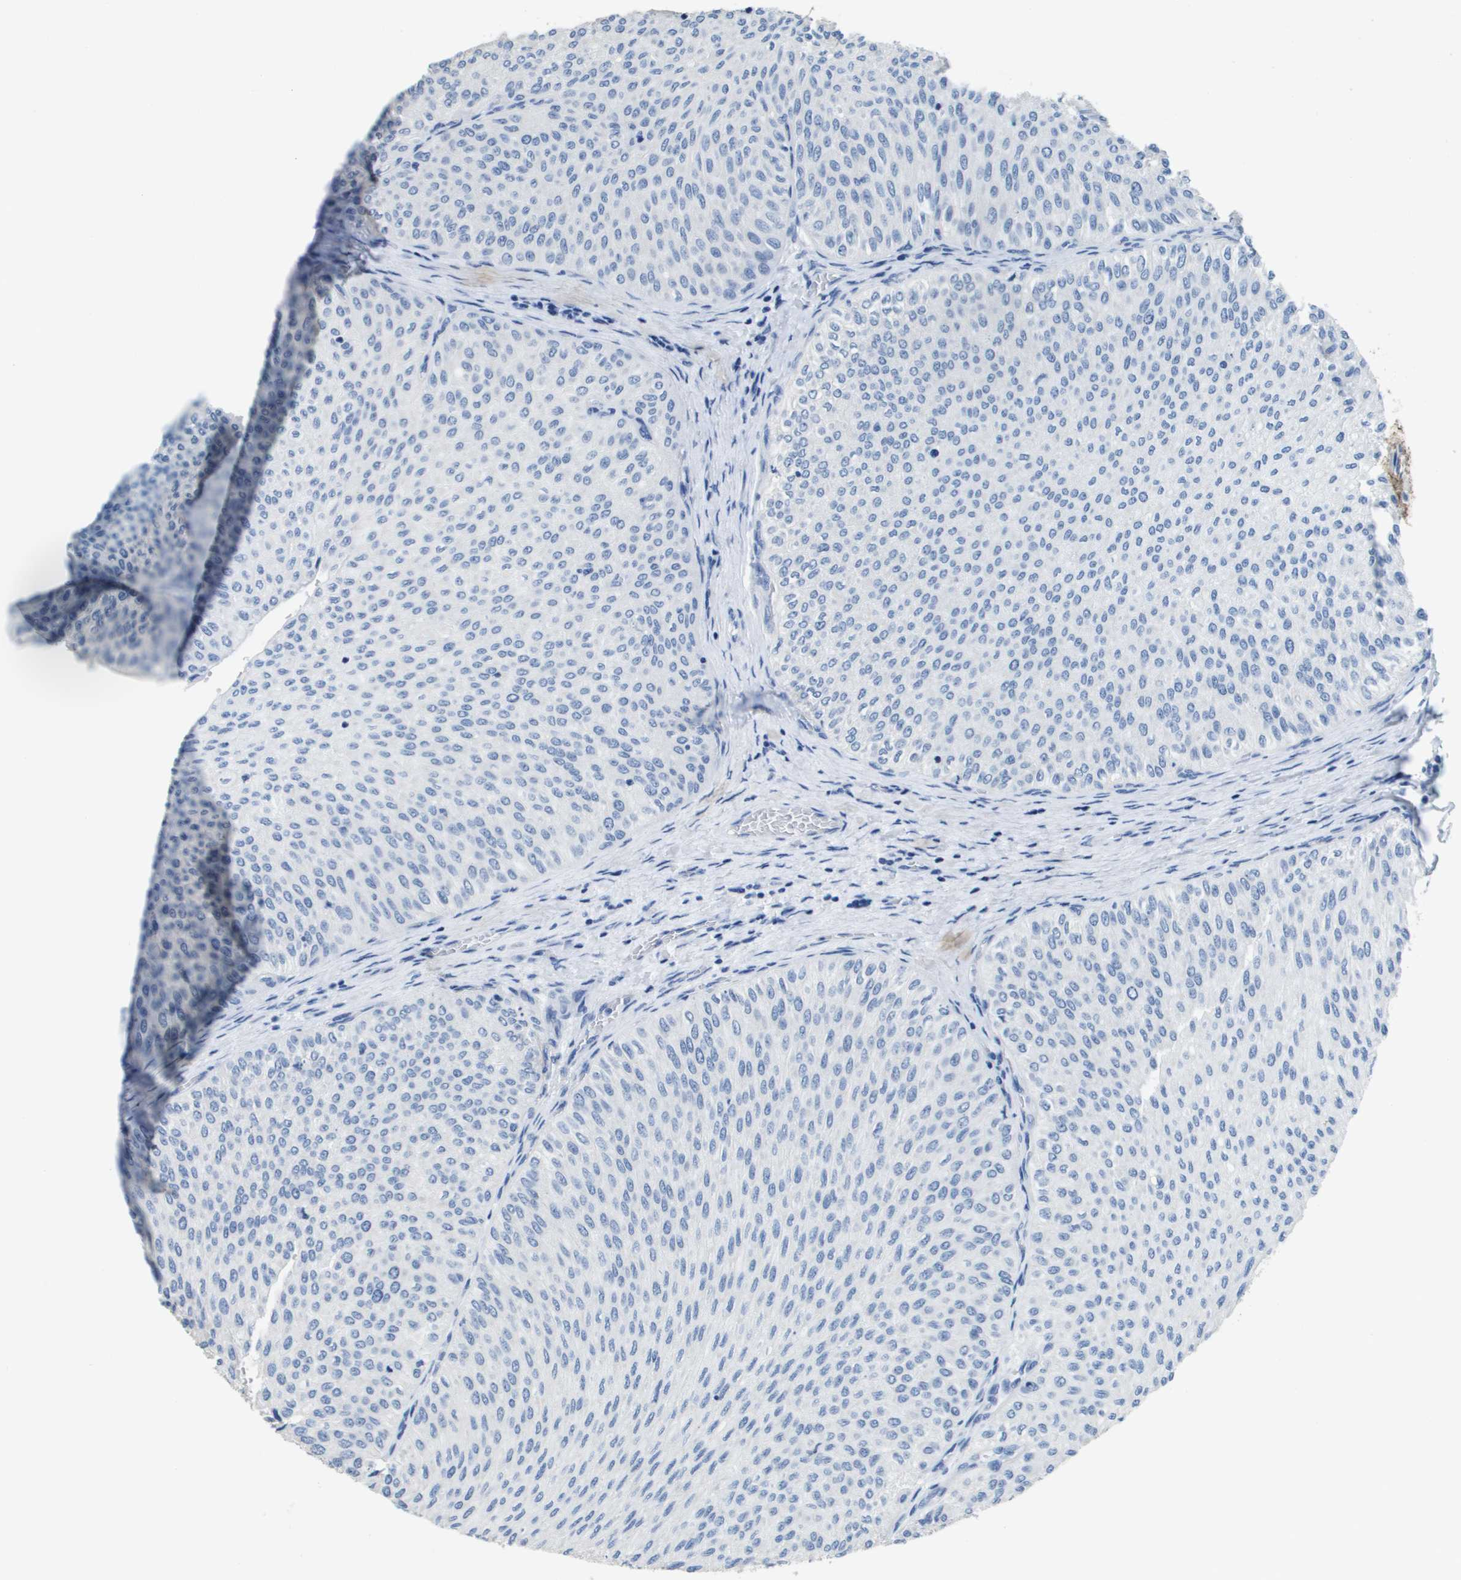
{"staining": {"intensity": "negative", "quantity": "none", "location": "none"}, "tissue": "urothelial cancer", "cell_type": "Tumor cells", "image_type": "cancer", "snomed": [{"axis": "morphology", "description": "Urothelial carcinoma, Low grade"}, {"axis": "topography", "description": "Urinary bladder"}], "caption": "This histopathology image is of urothelial carcinoma (low-grade) stained with immunohistochemistry to label a protein in brown with the nuclei are counter-stained blue. There is no staining in tumor cells. (Stains: DAB (3,3'-diaminobenzidine) immunohistochemistry with hematoxylin counter stain, Microscopy: brightfield microscopy at high magnification).", "gene": "MT3", "patient": {"sex": "male", "age": 78}}